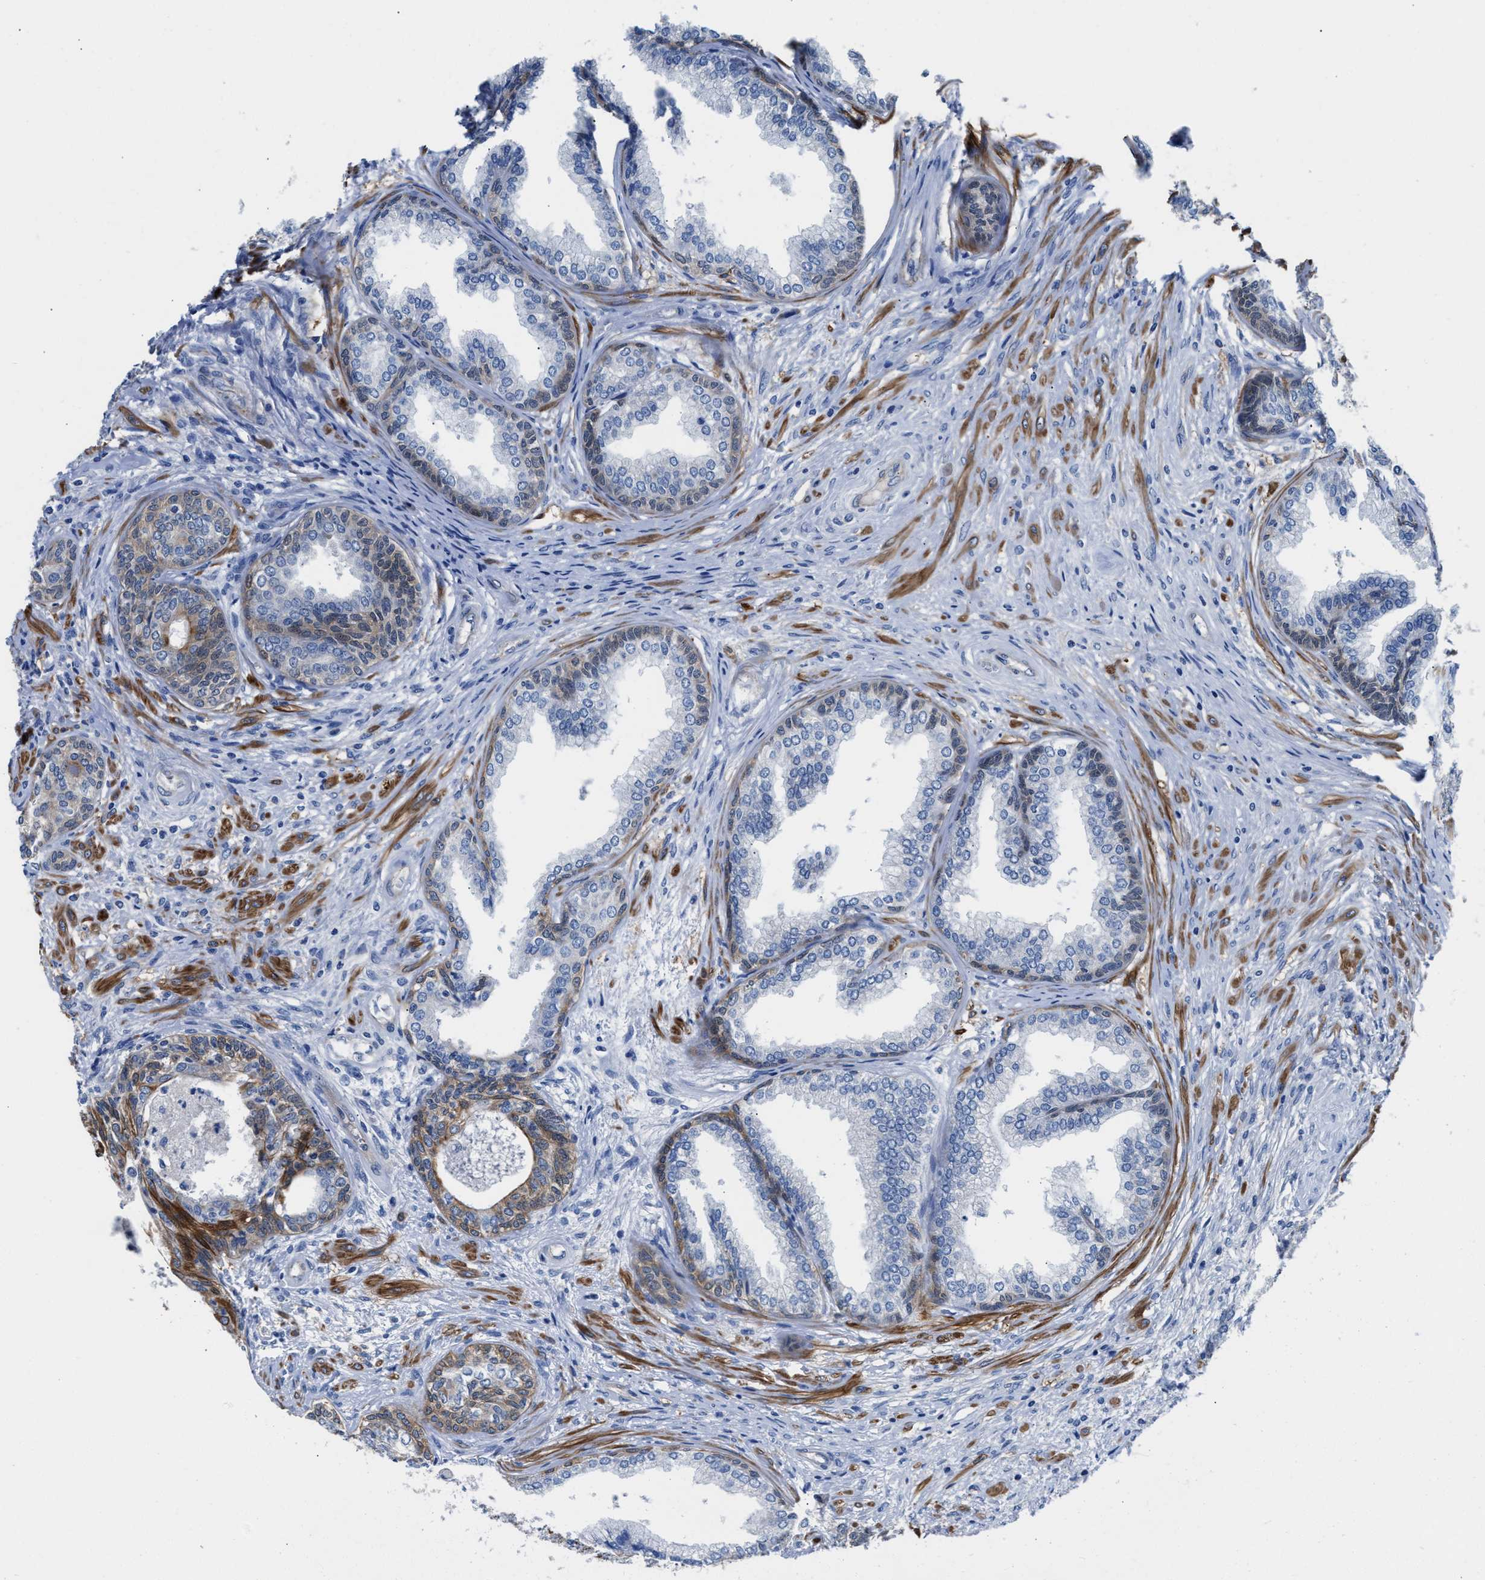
{"staining": {"intensity": "moderate", "quantity": "<25%", "location": "cytoplasmic/membranous"}, "tissue": "prostate", "cell_type": "Glandular cells", "image_type": "normal", "snomed": [{"axis": "morphology", "description": "Normal tissue, NOS"}, {"axis": "topography", "description": "Prostate"}], "caption": "Immunohistochemistry (DAB (3,3'-diaminobenzidine)) staining of normal human prostate reveals moderate cytoplasmic/membranous protein expression in about <25% of glandular cells. (DAB = brown stain, brightfield microscopy at high magnification).", "gene": "PARG", "patient": {"sex": "male", "age": 76}}